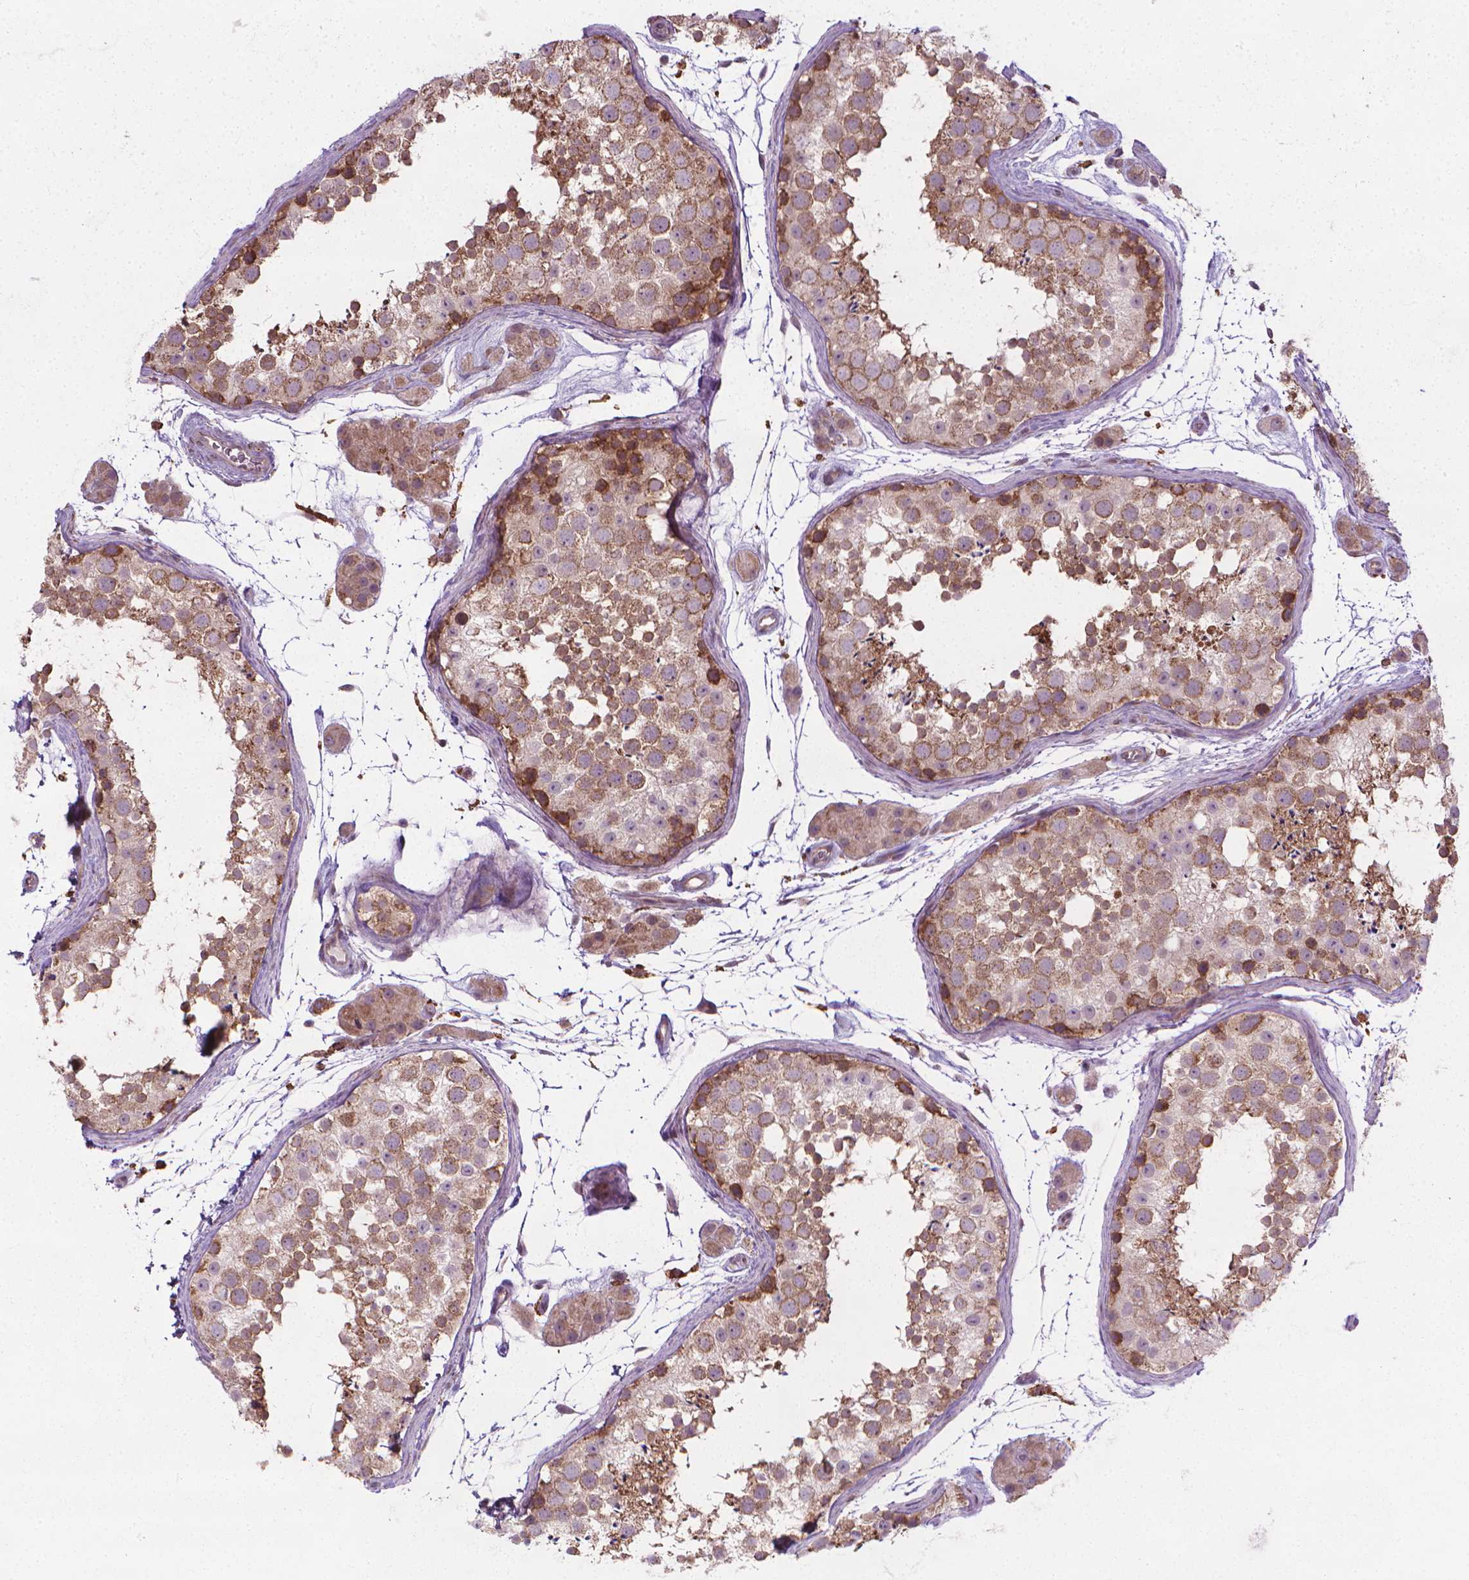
{"staining": {"intensity": "strong", "quantity": ">75%", "location": "cytoplasmic/membranous"}, "tissue": "testis", "cell_type": "Cells in seminiferous ducts", "image_type": "normal", "snomed": [{"axis": "morphology", "description": "Normal tissue, NOS"}, {"axis": "topography", "description": "Testis"}], "caption": "Strong cytoplasmic/membranous positivity is identified in about >75% of cells in seminiferous ducts in unremarkable testis. The staining is performed using DAB brown chromogen to label protein expression. The nuclei are counter-stained blue using hematoxylin.", "gene": "PRAG1", "patient": {"sex": "male", "age": 41}}